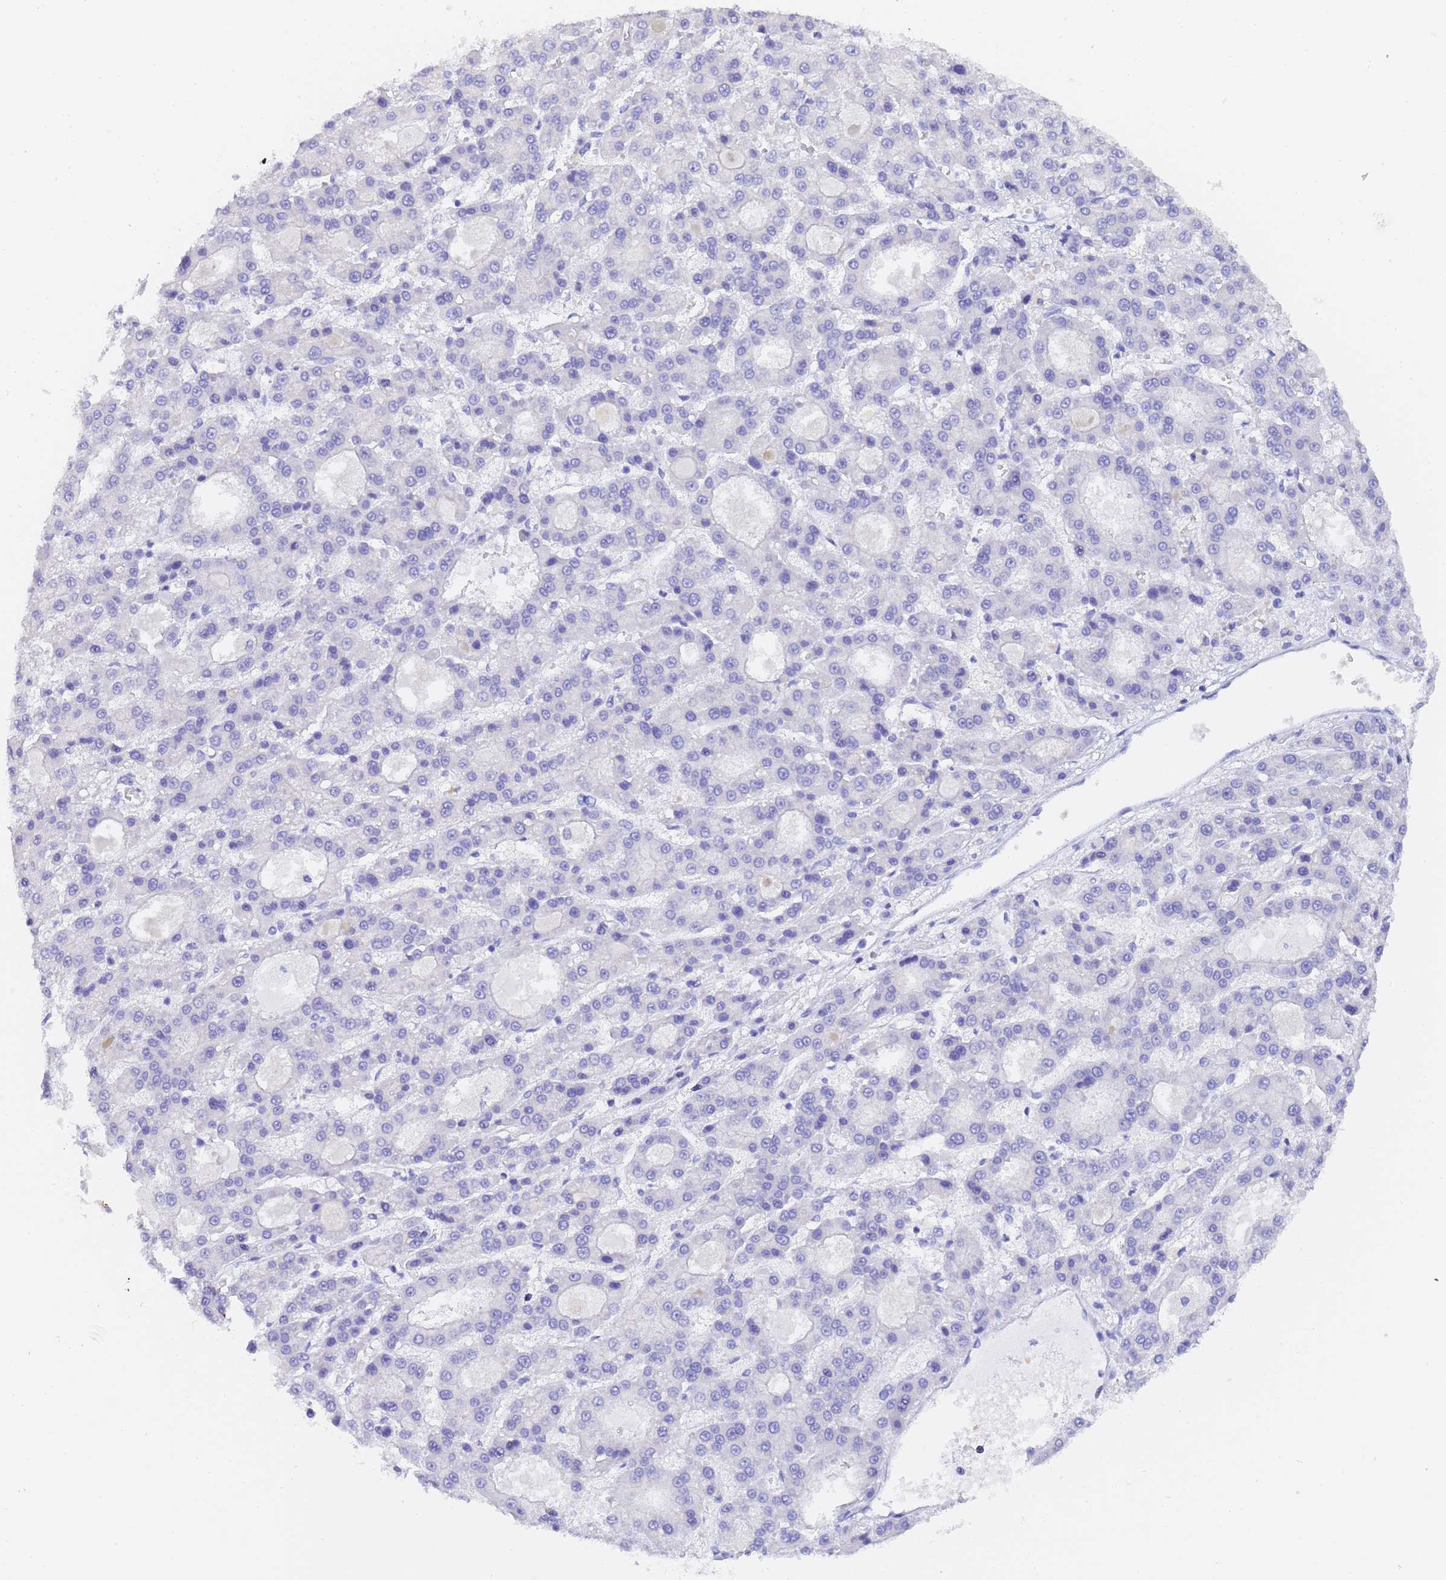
{"staining": {"intensity": "negative", "quantity": "none", "location": "none"}, "tissue": "liver cancer", "cell_type": "Tumor cells", "image_type": "cancer", "snomed": [{"axis": "morphology", "description": "Carcinoma, Hepatocellular, NOS"}, {"axis": "topography", "description": "Liver"}], "caption": "Immunohistochemical staining of human hepatocellular carcinoma (liver) exhibits no significant expression in tumor cells.", "gene": "GABRA1", "patient": {"sex": "male", "age": 70}}